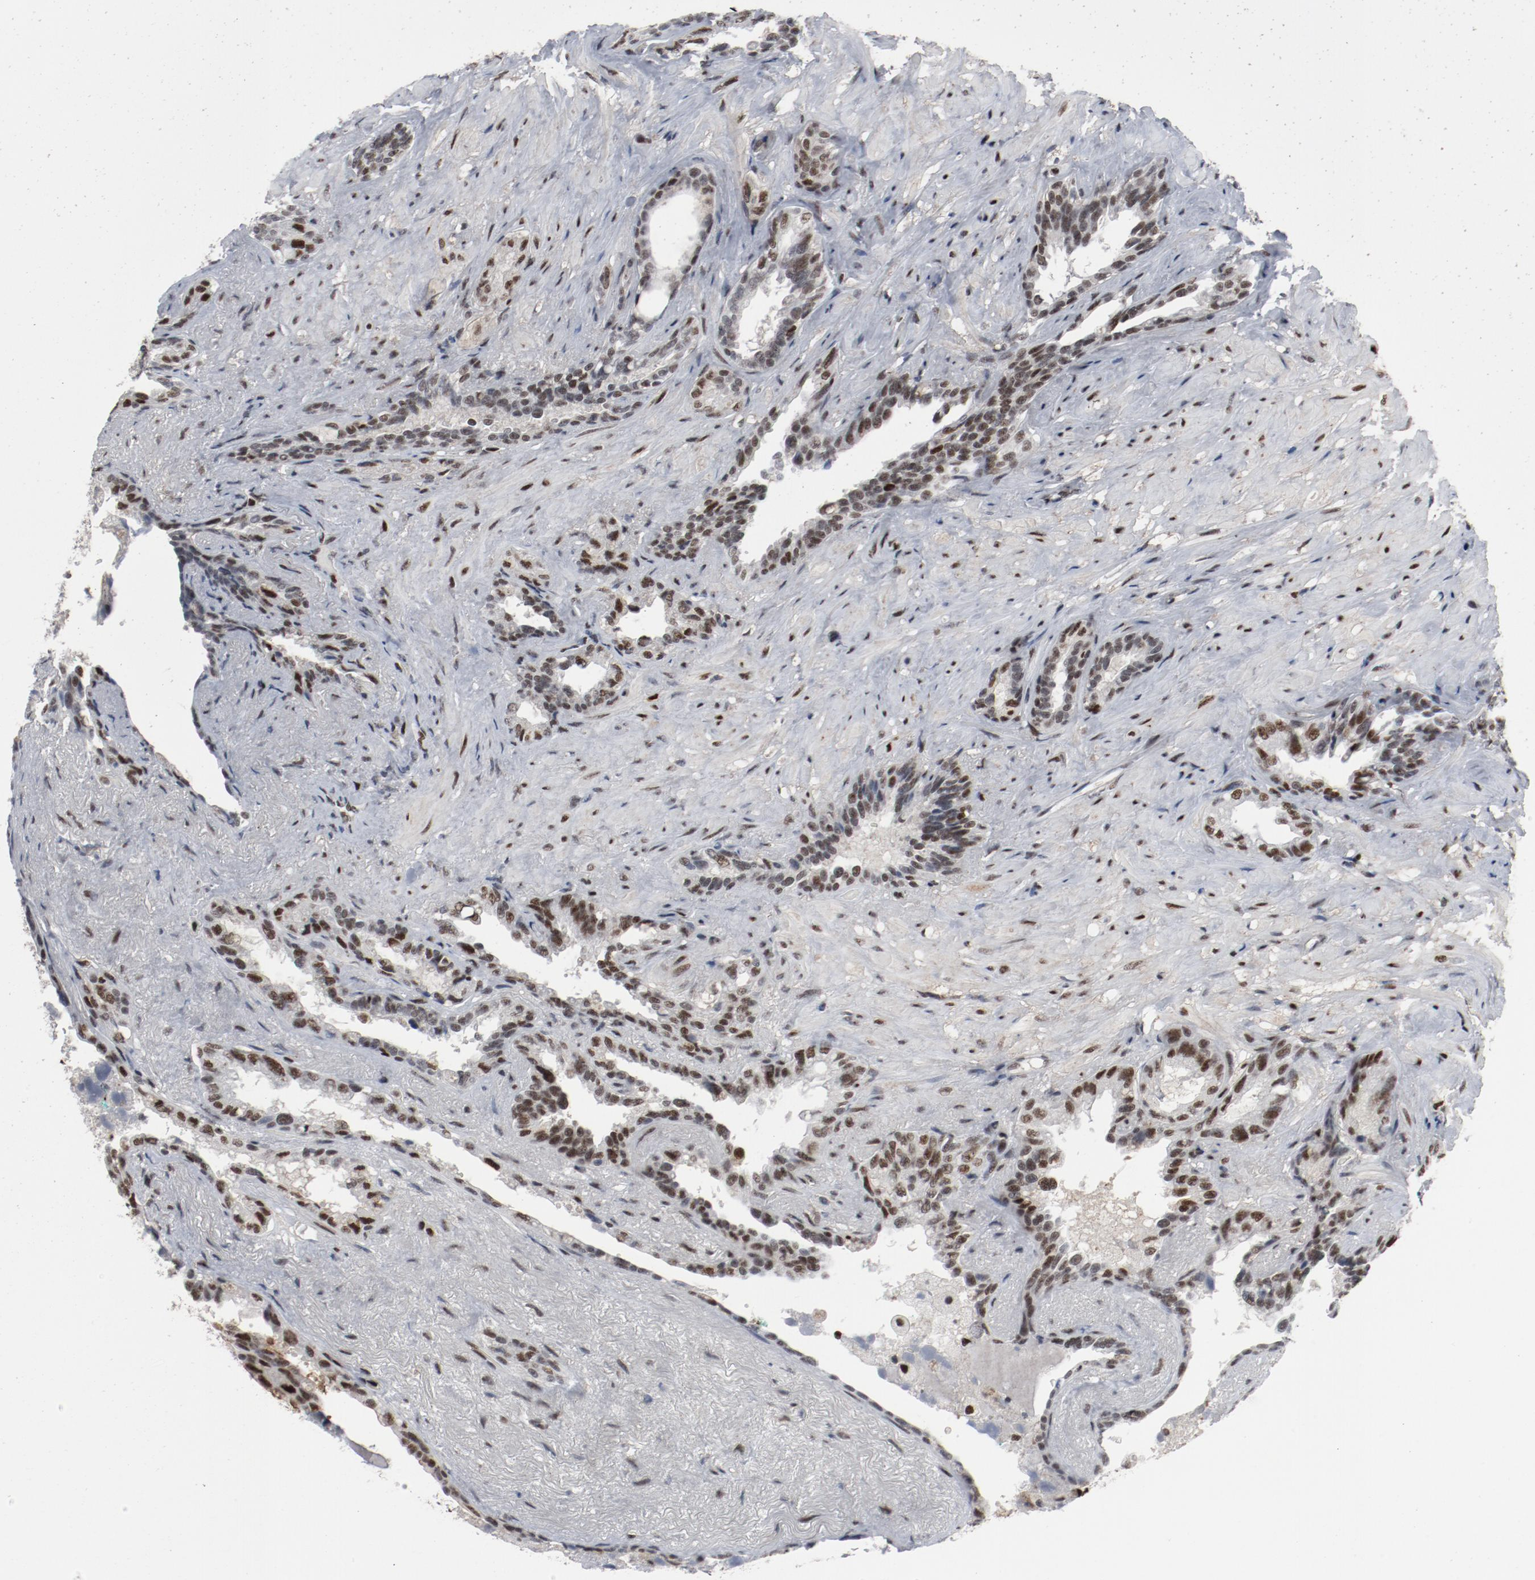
{"staining": {"intensity": "moderate", "quantity": "25%-75%", "location": "nuclear"}, "tissue": "seminal vesicle", "cell_type": "Glandular cells", "image_type": "normal", "snomed": [{"axis": "morphology", "description": "Normal tissue, NOS"}, {"axis": "topography", "description": "Seminal veicle"}], "caption": "Immunohistochemistry (IHC) staining of normal seminal vesicle, which demonstrates medium levels of moderate nuclear staining in approximately 25%-75% of glandular cells indicating moderate nuclear protein staining. The staining was performed using DAB (3,3'-diaminobenzidine) (brown) for protein detection and nuclei were counterstained in hematoxylin (blue).", "gene": "JMJD6", "patient": {"sex": "male", "age": 61}}